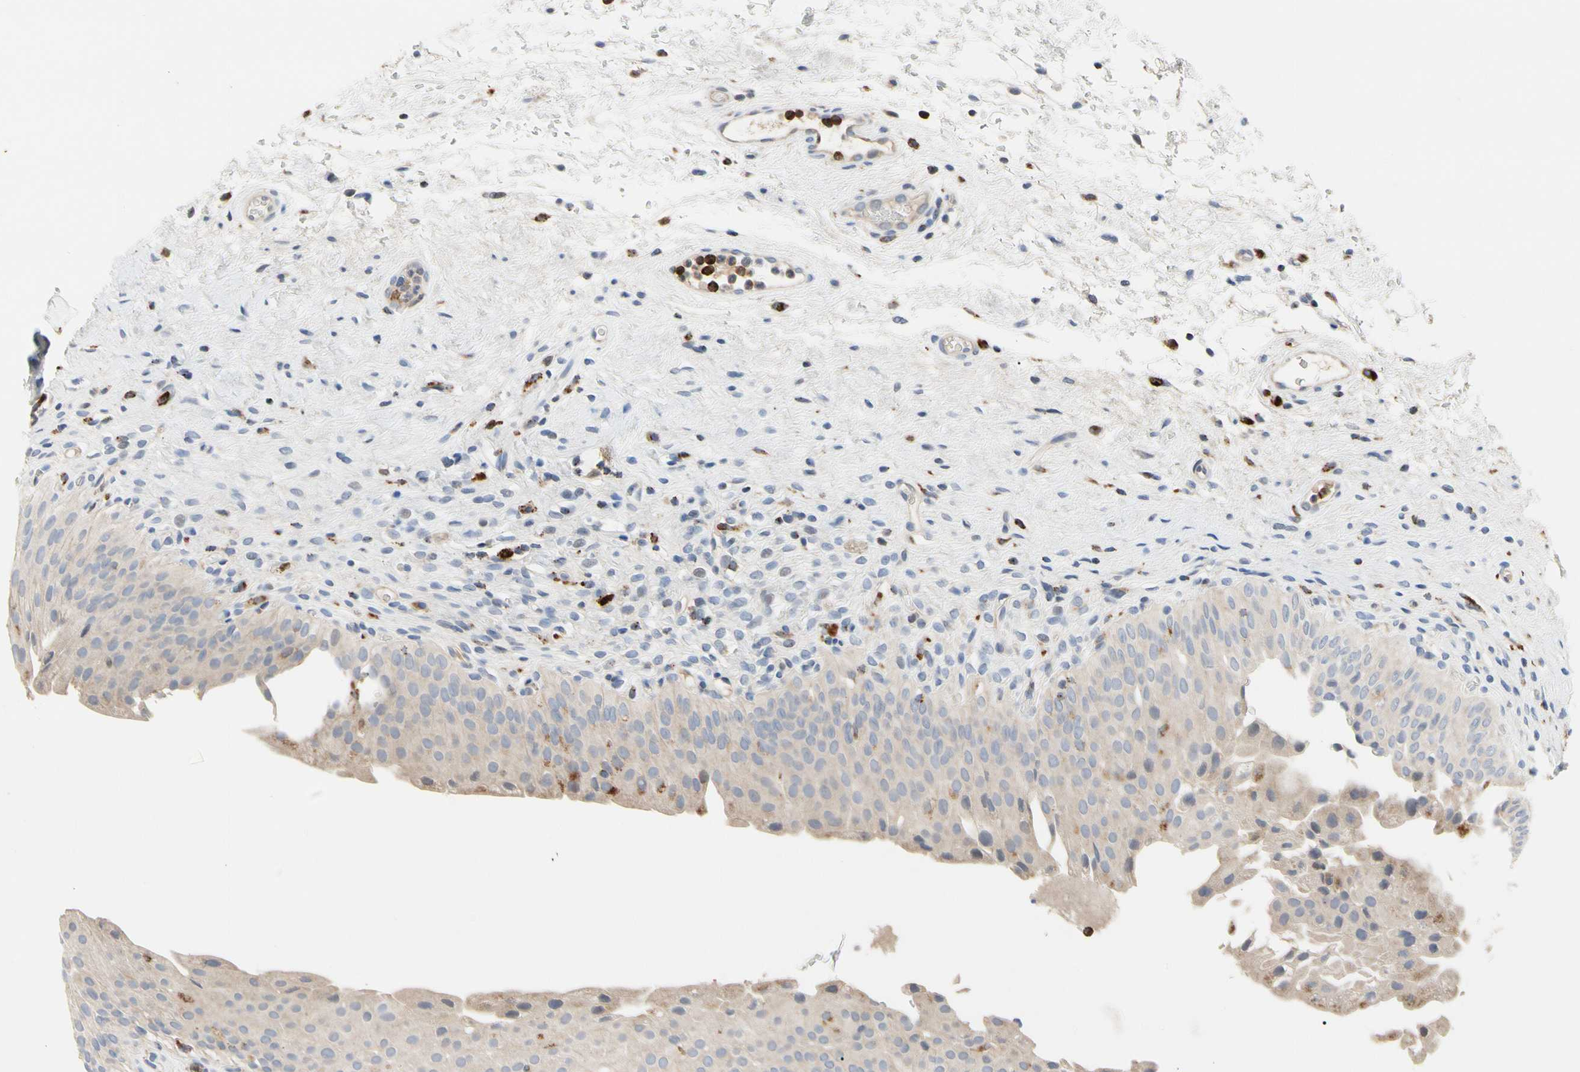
{"staining": {"intensity": "weak", "quantity": "<25%", "location": "cytoplasmic/membranous"}, "tissue": "urinary bladder", "cell_type": "Urothelial cells", "image_type": "normal", "snomed": [{"axis": "morphology", "description": "Normal tissue, NOS"}, {"axis": "morphology", "description": "Urothelial carcinoma, High grade"}, {"axis": "topography", "description": "Urinary bladder"}], "caption": "A micrograph of human urinary bladder is negative for staining in urothelial cells. (DAB IHC with hematoxylin counter stain).", "gene": "ADA2", "patient": {"sex": "male", "age": 46}}